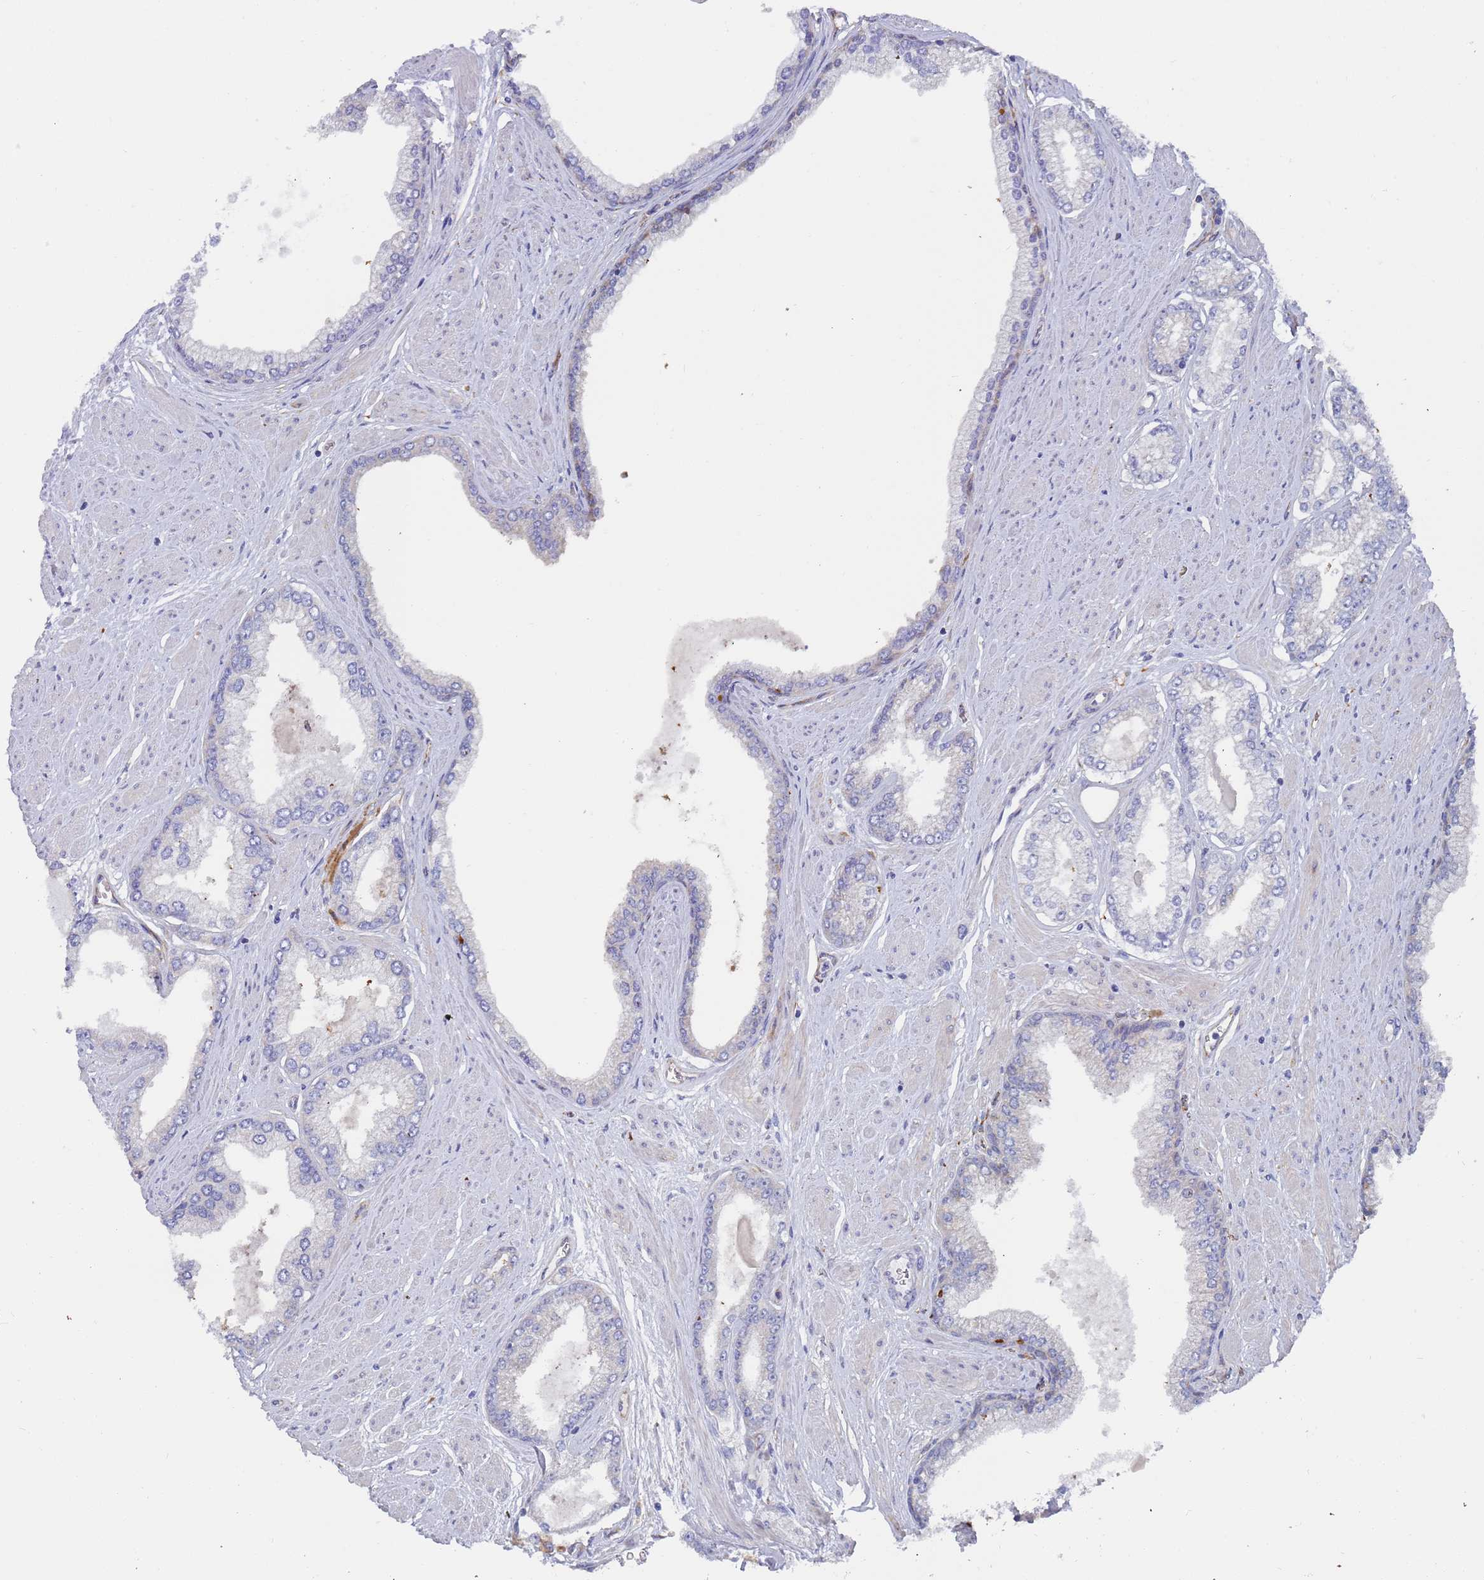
{"staining": {"intensity": "negative", "quantity": "none", "location": "none"}, "tissue": "prostate cancer", "cell_type": "Tumor cells", "image_type": "cancer", "snomed": [{"axis": "morphology", "description": "Adenocarcinoma, Low grade"}, {"axis": "topography", "description": "Prostate"}], "caption": "DAB (3,3'-diaminobenzidine) immunohistochemical staining of prostate cancer (low-grade adenocarcinoma) displays no significant expression in tumor cells. (DAB IHC, high magnification).", "gene": "ZNF844", "patient": {"sex": "male", "age": 55}}